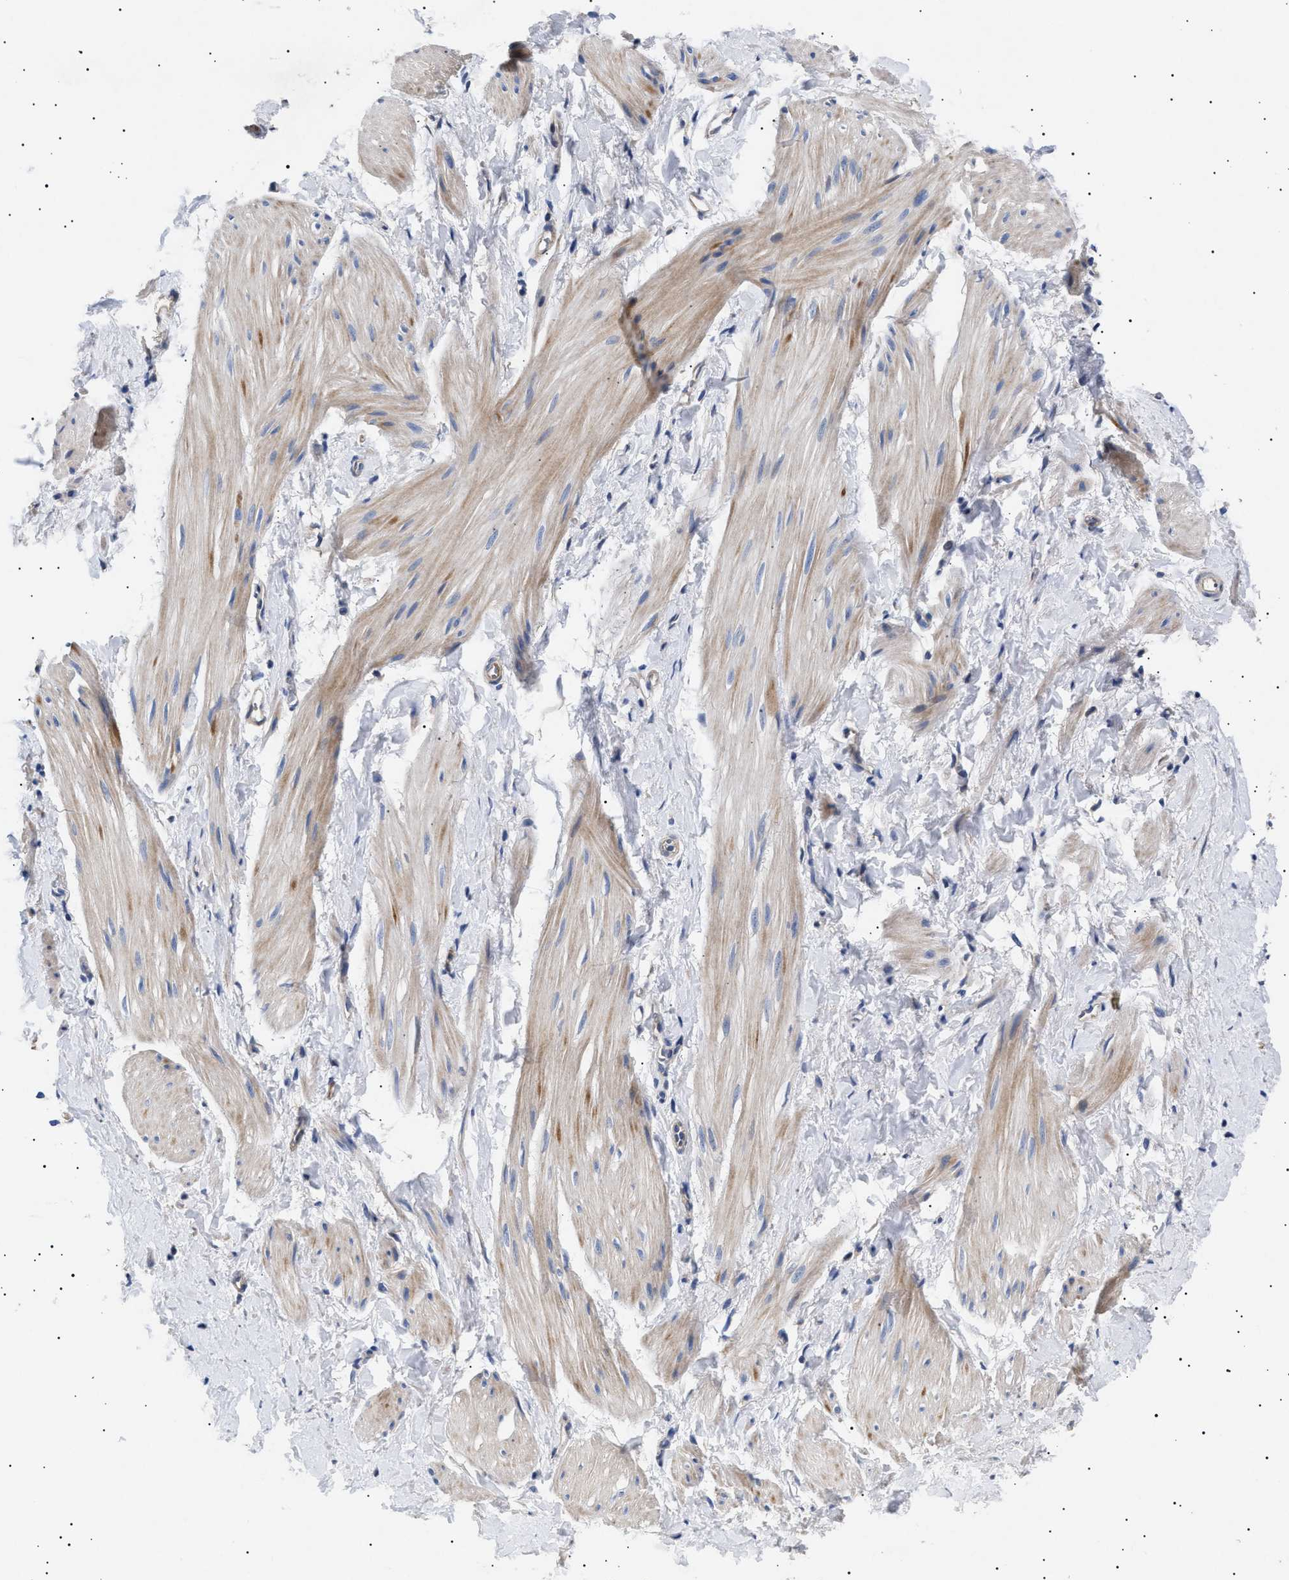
{"staining": {"intensity": "weak", "quantity": "25%-75%", "location": "cytoplasmic/membranous"}, "tissue": "smooth muscle", "cell_type": "Smooth muscle cells", "image_type": "normal", "snomed": [{"axis": "morphology", "description": "Normal tissue, NOS"}, {"axis": "topography", "description": "Smooth muscle"}], "caption": "Smooth muscle cells display low levels of weak cytoplasmic/membranous staining in approximately 25%-75% of cells in unremarkable smooth muscle.", "gene": "HEMGN", "patient": {"sex": "male", "age": 16}}